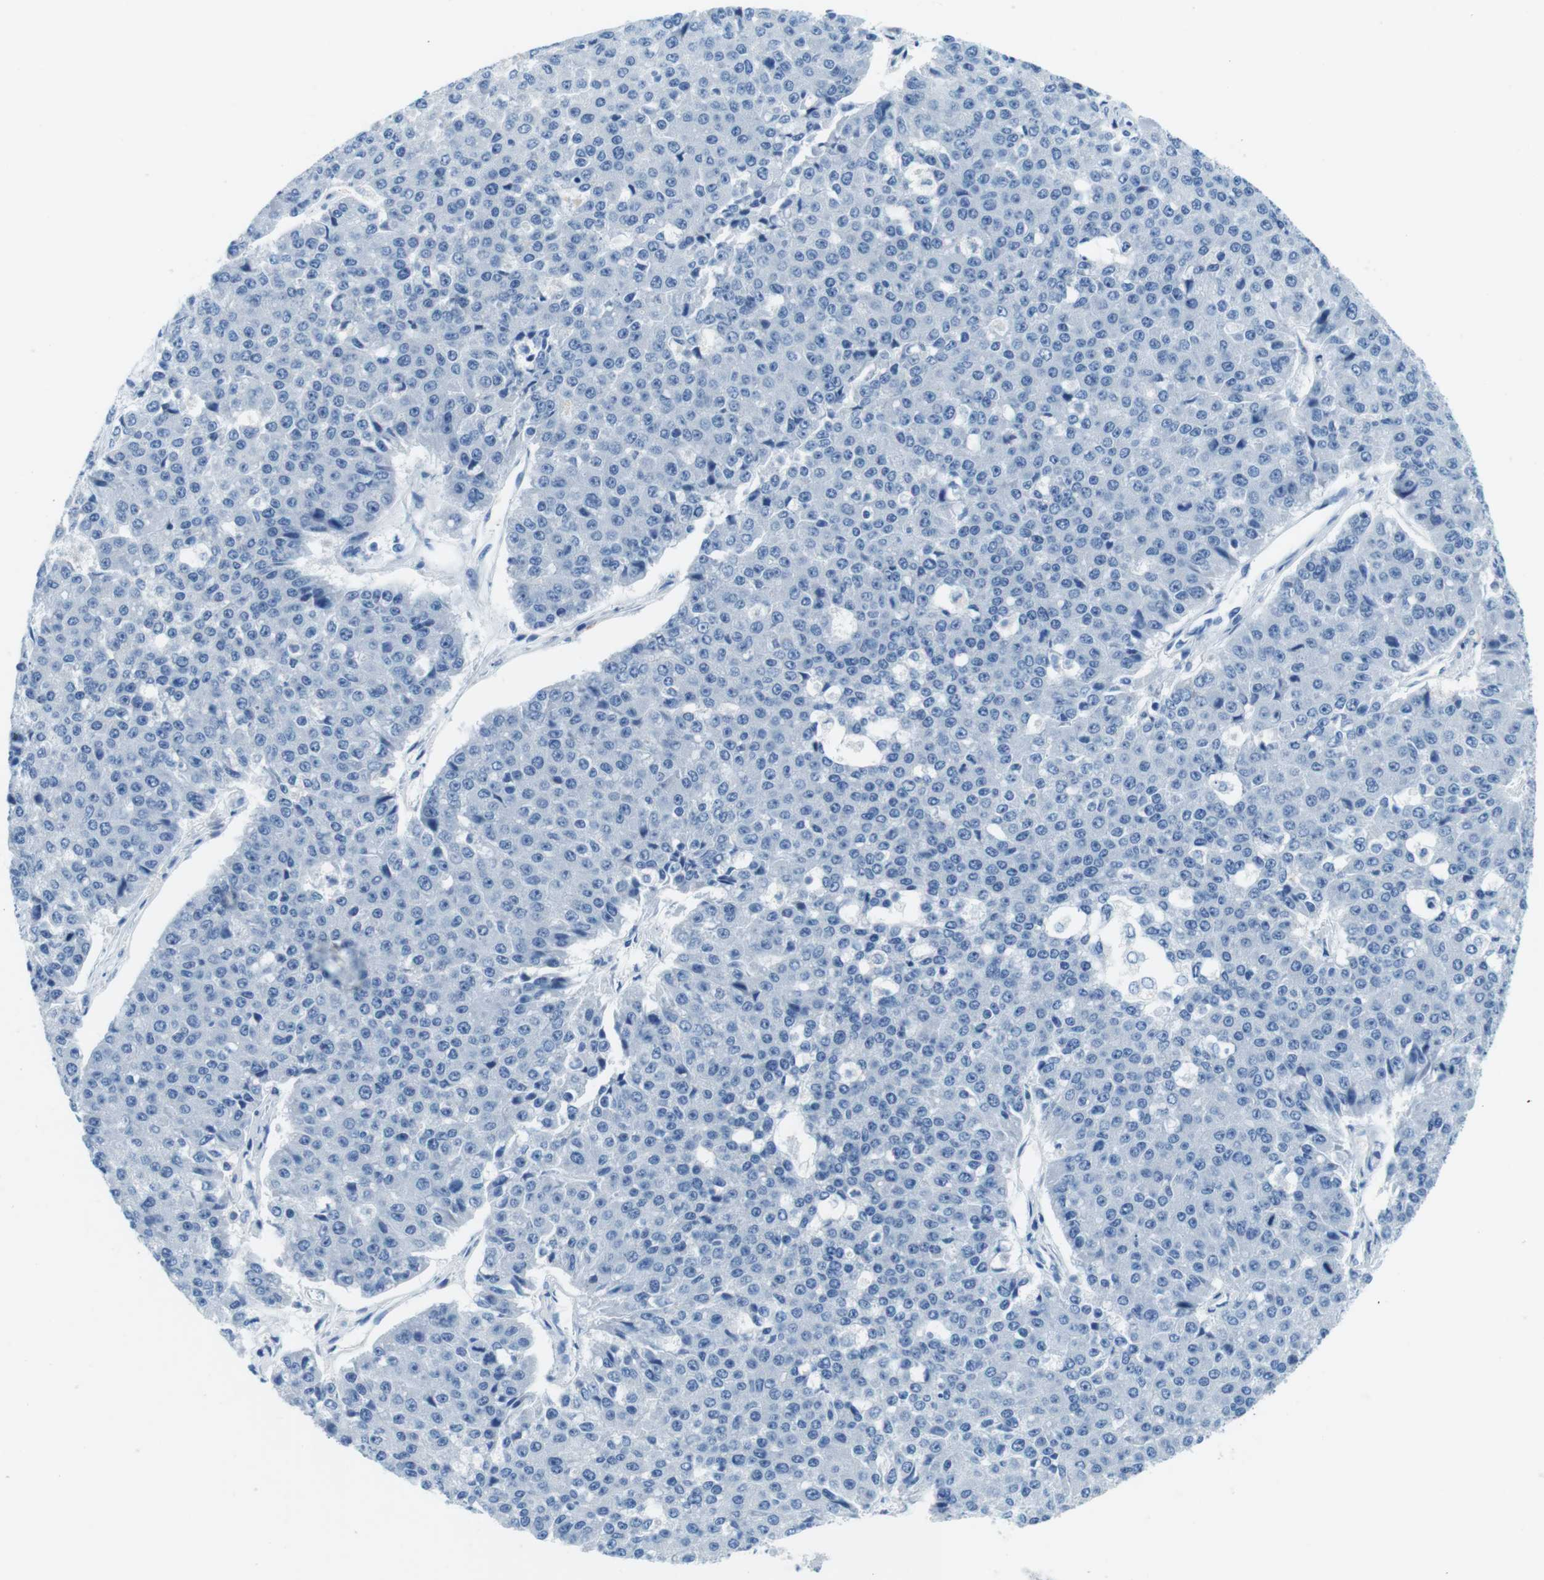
{"staining": {"intensity": "negative", "quantity": "none", "location": "none"}, "tissue": "pancreatic cancer", "cell_type": "Tumor cells", "image_type": "cancer", "snomed": [{"axis": "morphology", "description": "Adenocarcinoma, NOS"}, {"axis": "topography", "description": "Pancreas"}], "caption": "DAB (3,3'-diaminobenzidine) immunohistochemical staining of pancreatic cancer (adenocarcinoma) exhibits no significant staining in tumor cells.", "gene": "TFAP2C", "patient": {"sex": "male", "age": 50}}